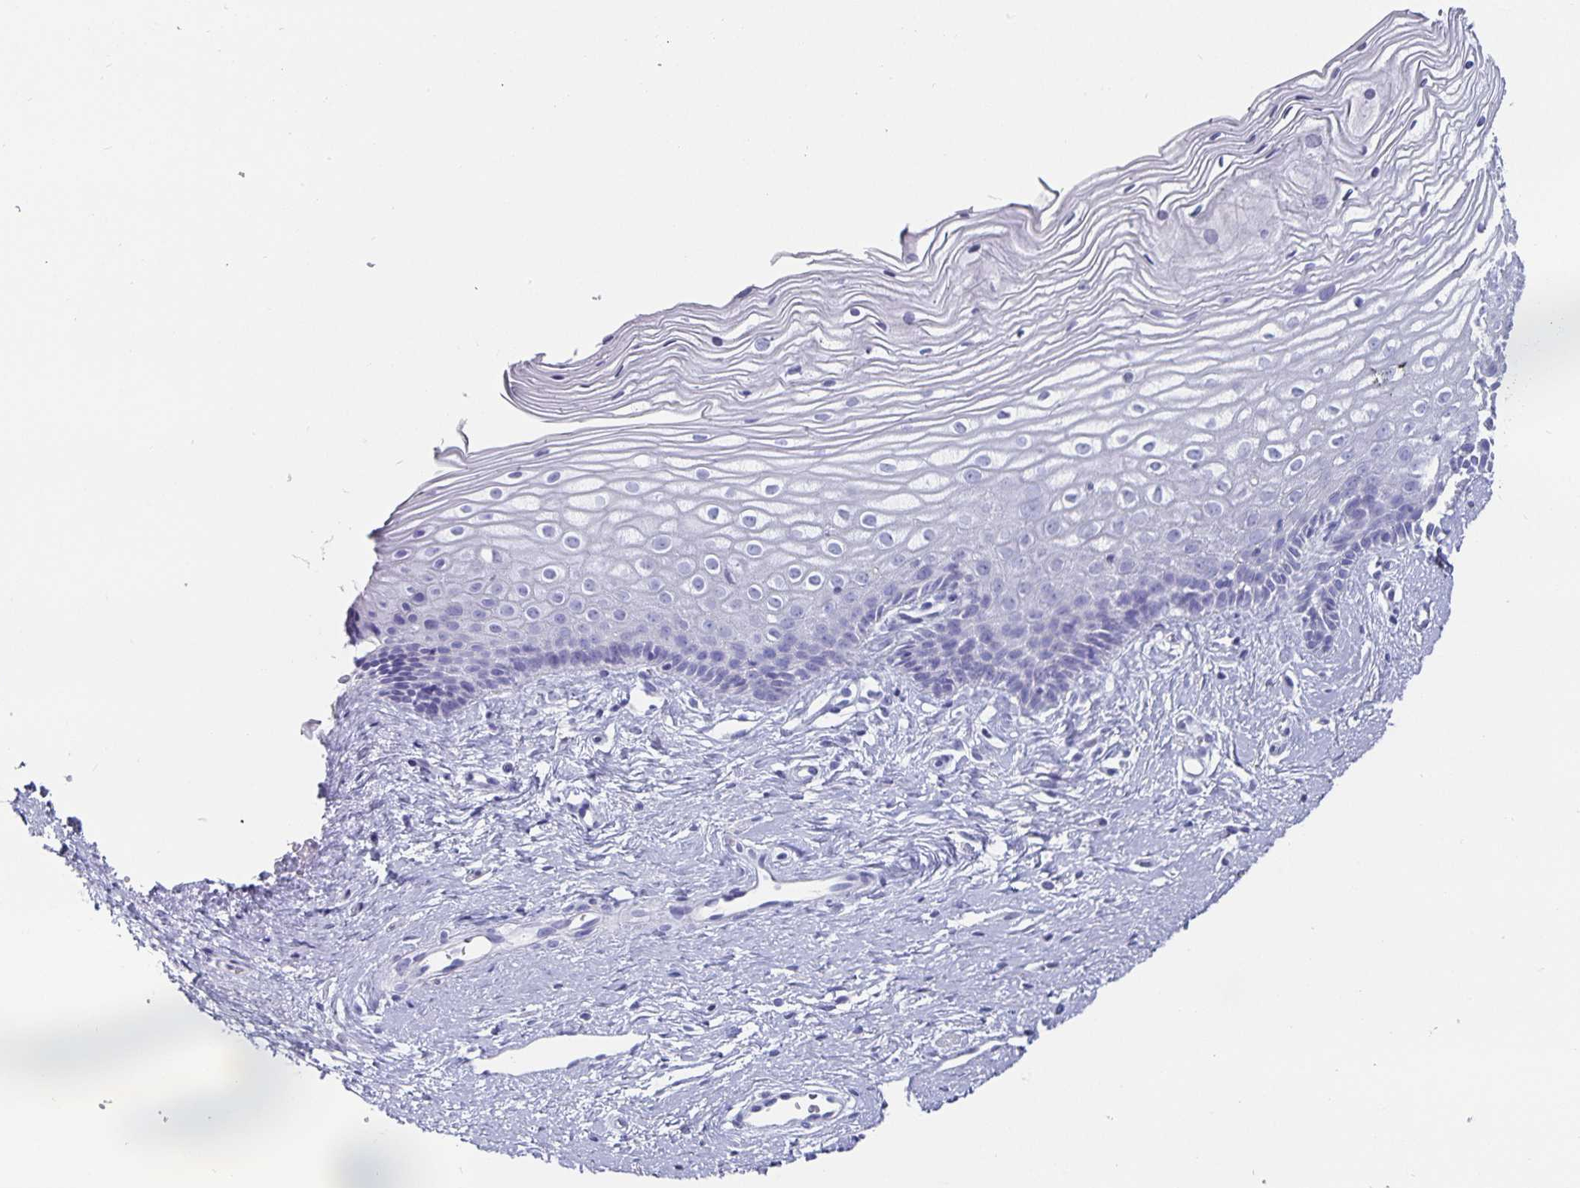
{"staining": {"intensity": "negative", "quantity": "none", "location": "none"}, "tissue": "cervix", "cell_type": "Glandular cells", "image_type": "normal", "snomed": [{"axis": "morphology", "description": "Normal tissue, NOS"}, {"axis": "topography", "description": "Cervix"}], "caption": "A high-resolution image shows immunohistochemistry (IHC) staining of benign cervix, which reveals no significant positivity in glandular cells.", "gene": "CHGA", "patient": {"sex": "female", "age": 40}}